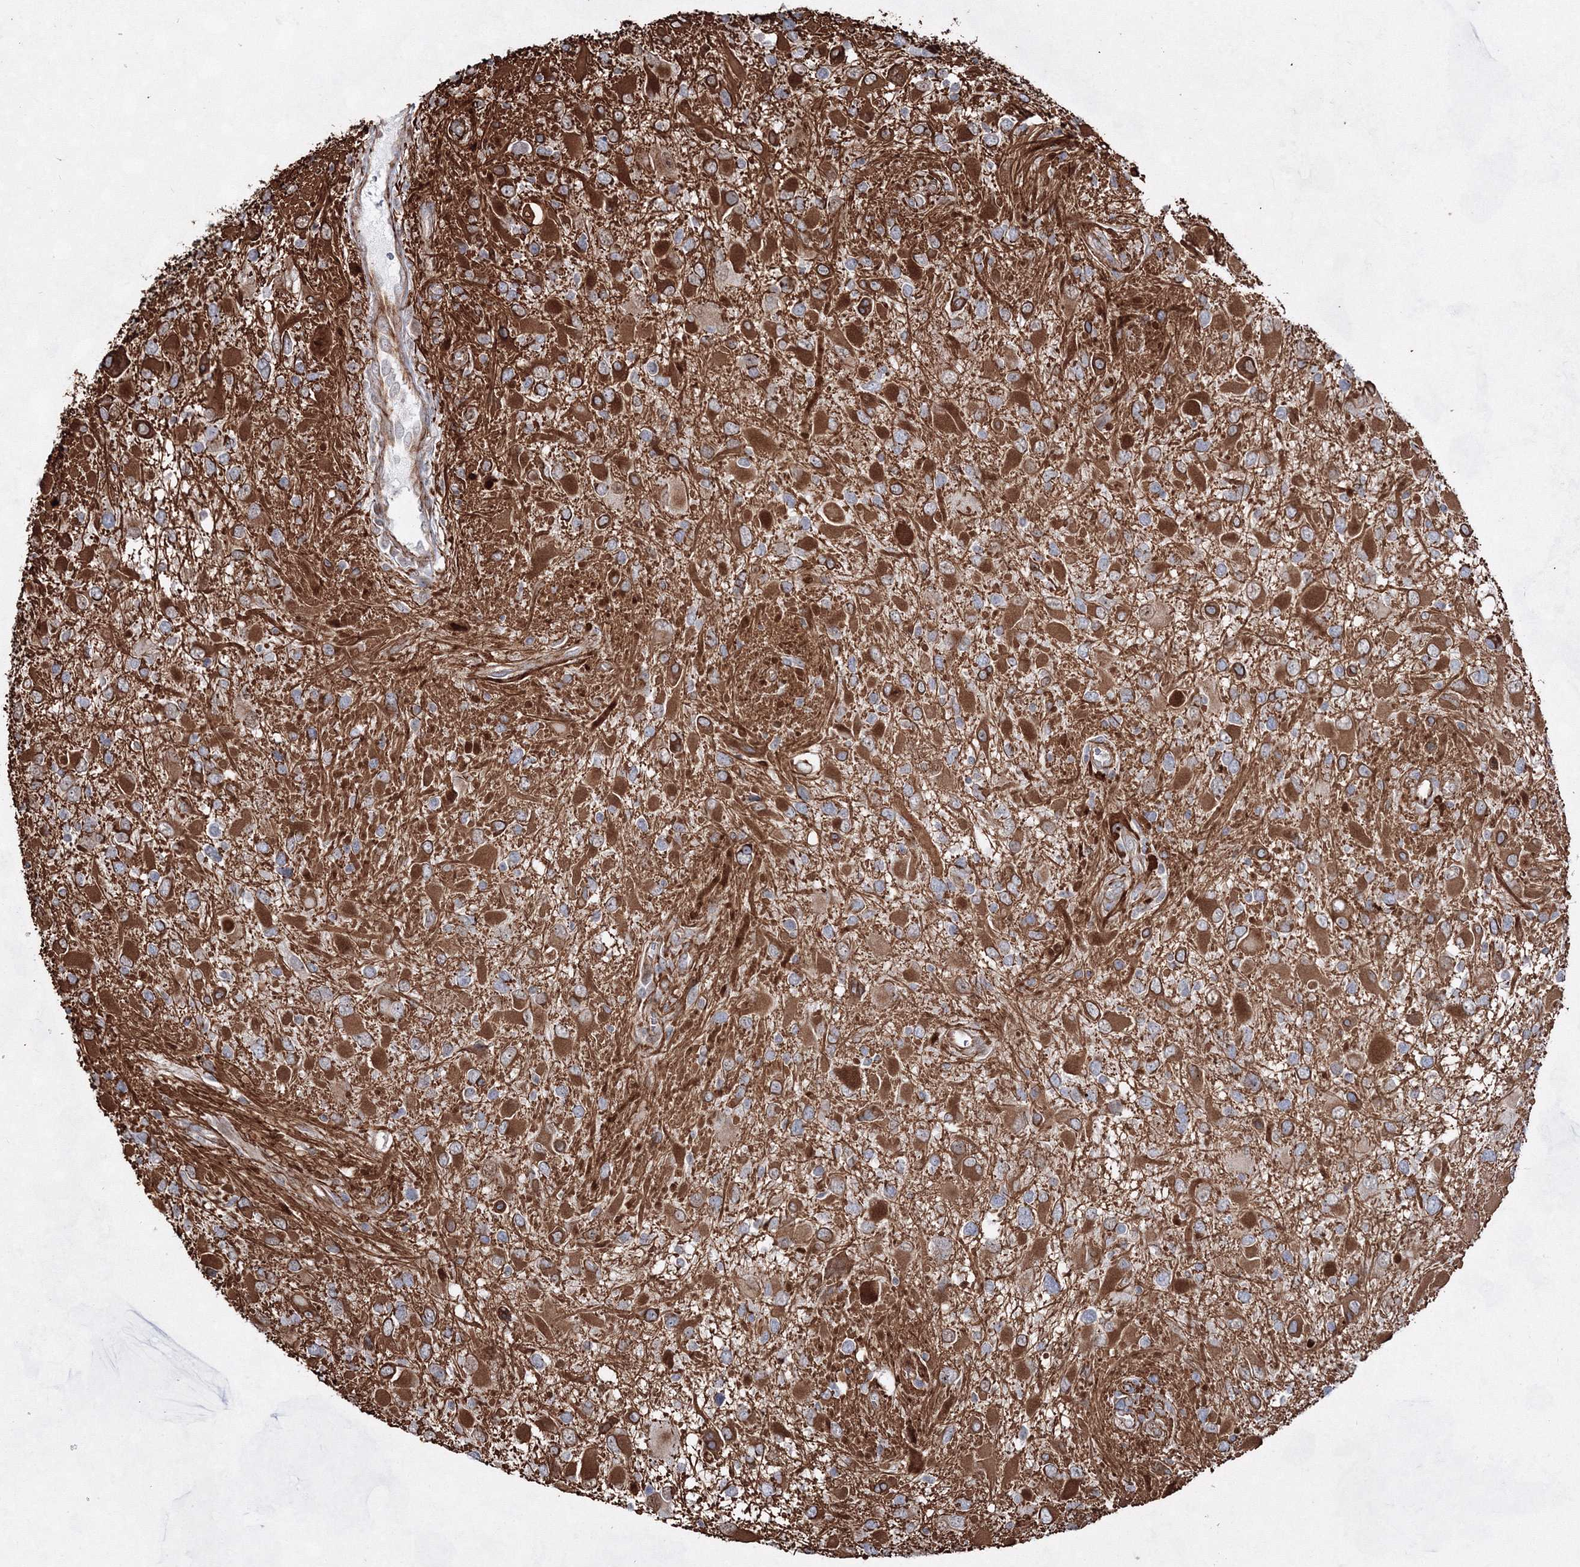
{"staining": {"intensity": "moderate", "quantity": "<25%", "location": "cytoplasmic/membranous"}, "tissue": "glioma", "cell_type": "Tumor cells", "image_type": "cancer", "snomed": [{"axis": "morphology", "description": "Glioma, malignant, High grade"}, {"axis": "topography", "description": "Brain"}], "caption": "A brown stain shows moderate cytoplasmic/membranous positivity of a protein in malignant high-grade glioma tumor cells.", "gene": "SNIP1", "patient": {"sex": "male", "age": 53}}